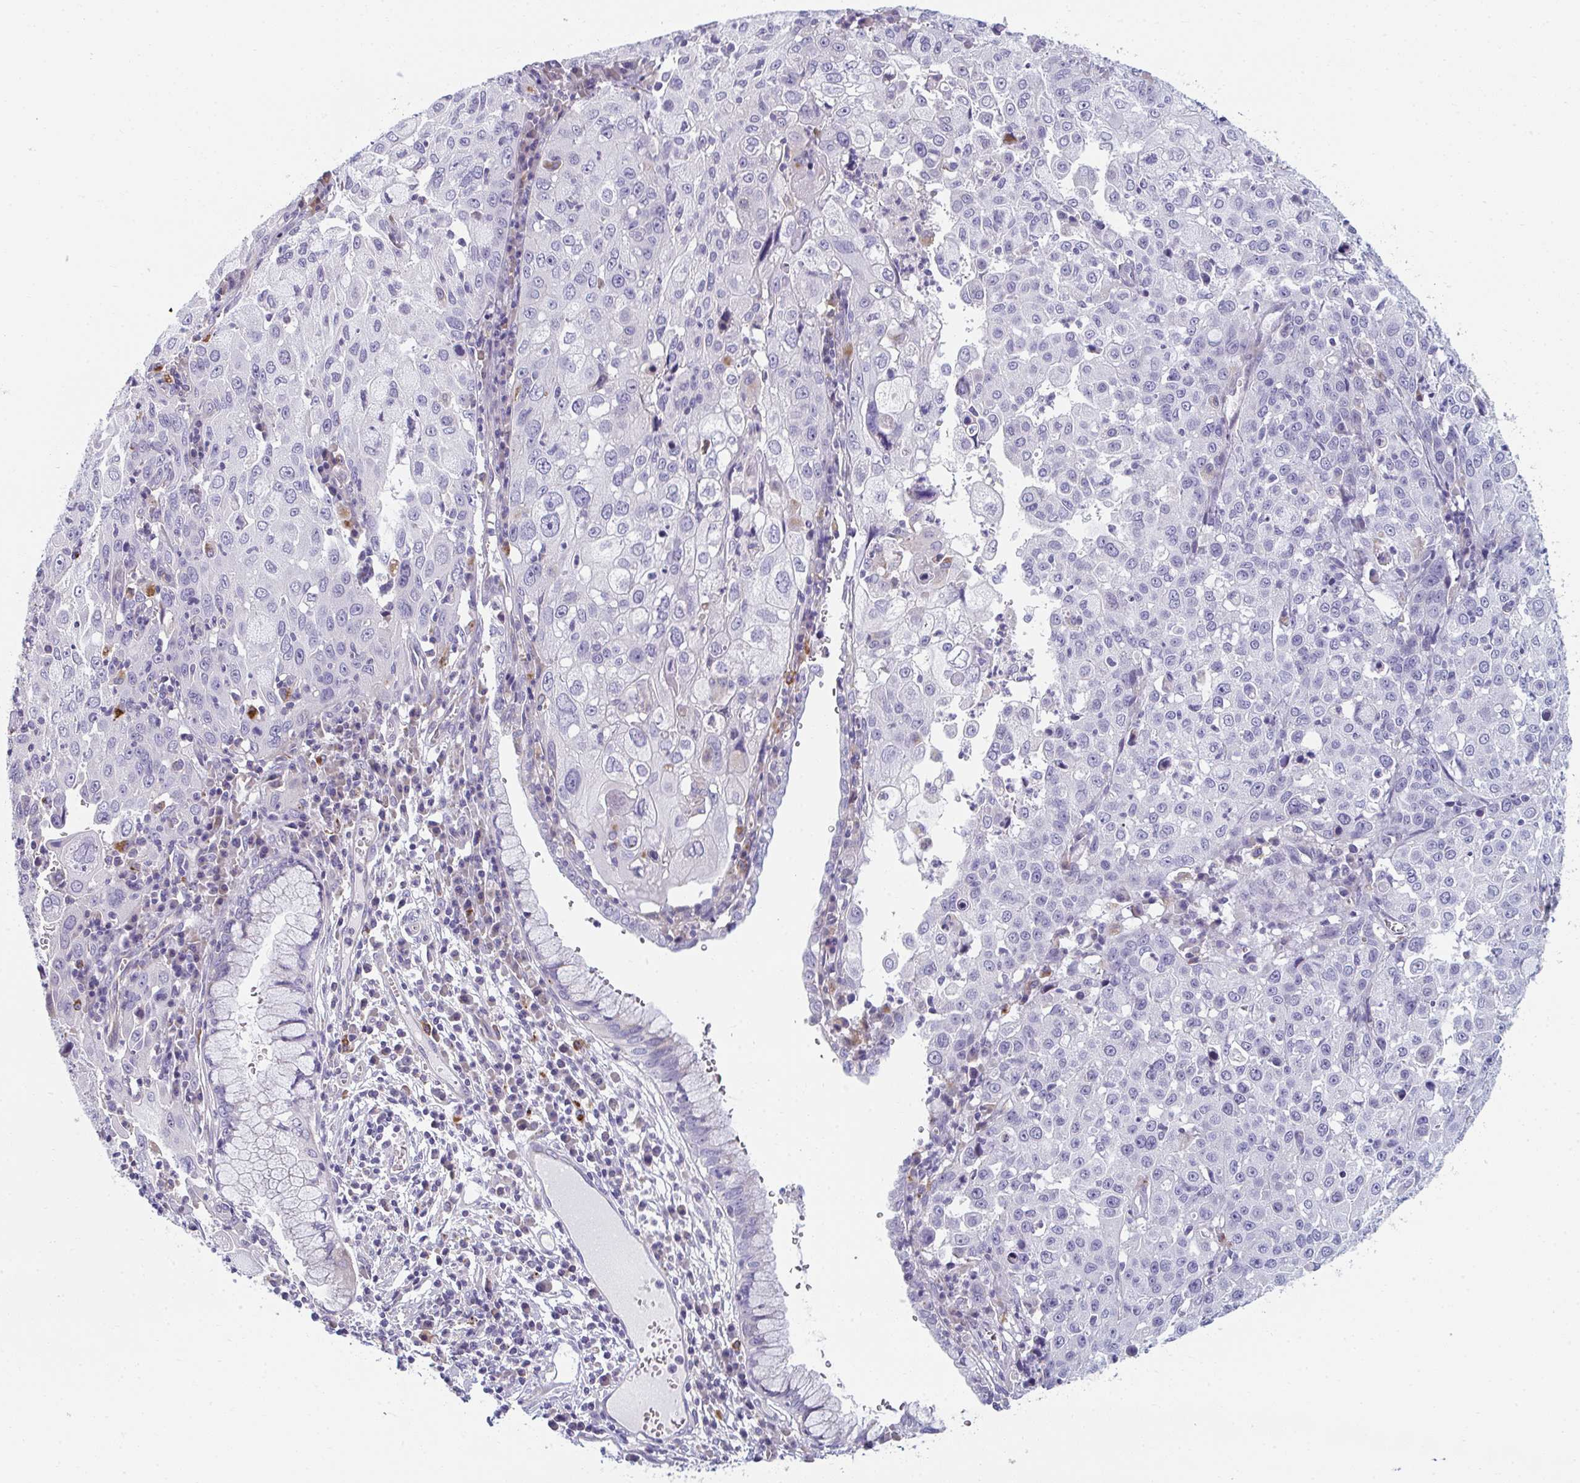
{"staining": {"intensity": "negative", "quantity": "none", "location": "none"}, "tissue": "cervical cancer", "cell_type": "Tumor cells", "image_type": "cancer", "snomed": [{"axis": "morphology", "description": "Squamous cell carcinoma, NOS"}, {"axis": "topography", "description": "Cervix"}], "caption": "Tumor cells show no significant expression in squamous cell carcinoma (cervical).", "gene": "EIF1AD", "patient": {"sex": "female", "age": 42}}